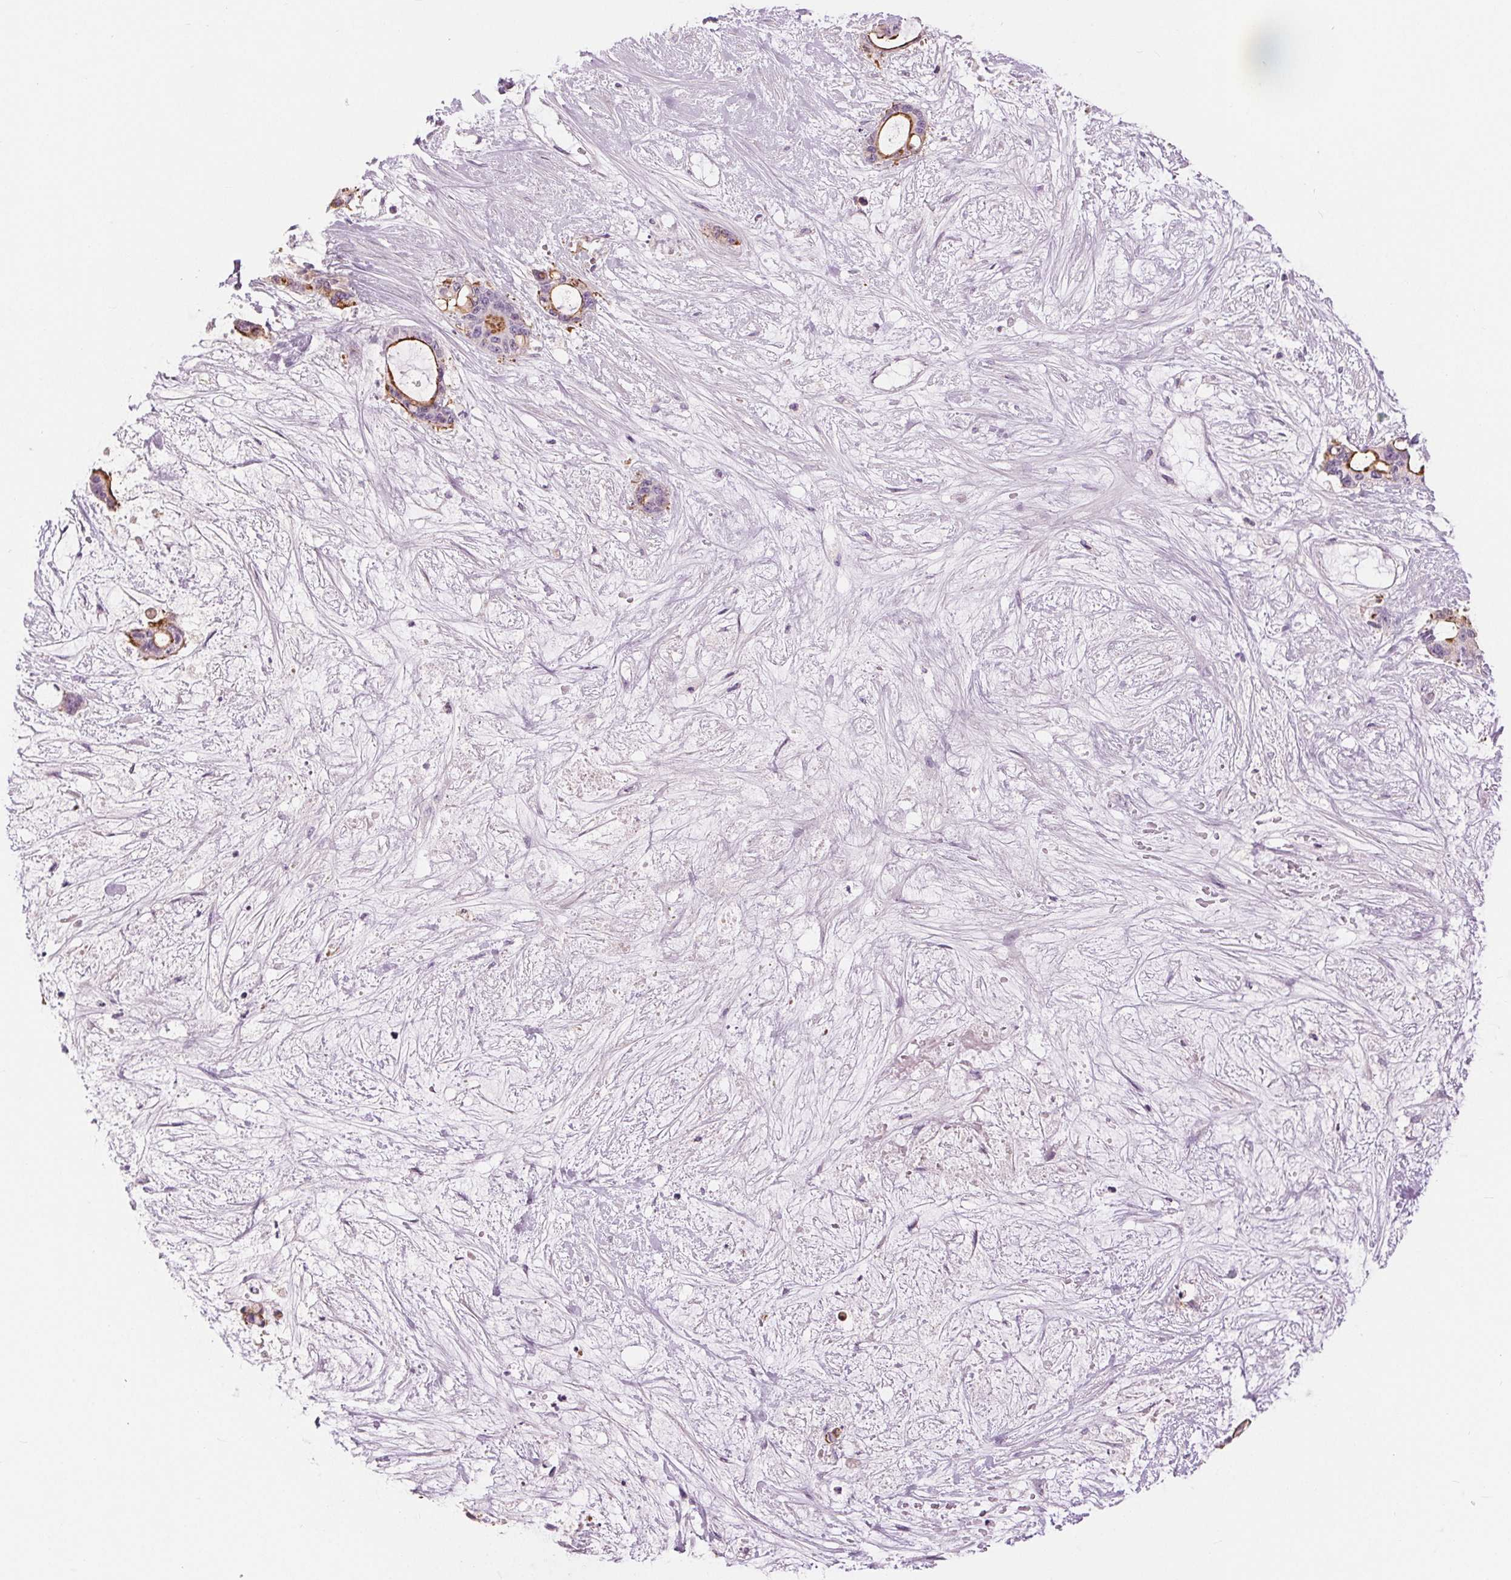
{"staining": {"intensity": "strong", "quantity": "25%-75%", "location": "cytoplasmic/membranous"}, "tissue": "liver cancer", "cell_type": "Tumor cells", "image_type": "cancer", "snomed": [{"axis": "morphology", "description": "Normal tissue, NOS"}, {"axis": "morphology", "description": "Cholangiocarcinoma"}, {"axis": "topography", "description": "Liver"}, {"axis": "topography", "description": "Peripheral nerve tissue"}], "caption": "DAB (3,3'-diaminobenzidine) immunohistochemical staining of cholangiocarcinoma (liver) demonstrates strong cytoplasmic/membranous protein expression in about 25%-75% of tumor cells. (IHC, brightfield microscopy, high magnification).", "gene": "MISP", "patient": {"sex": "female", "age": 73}}